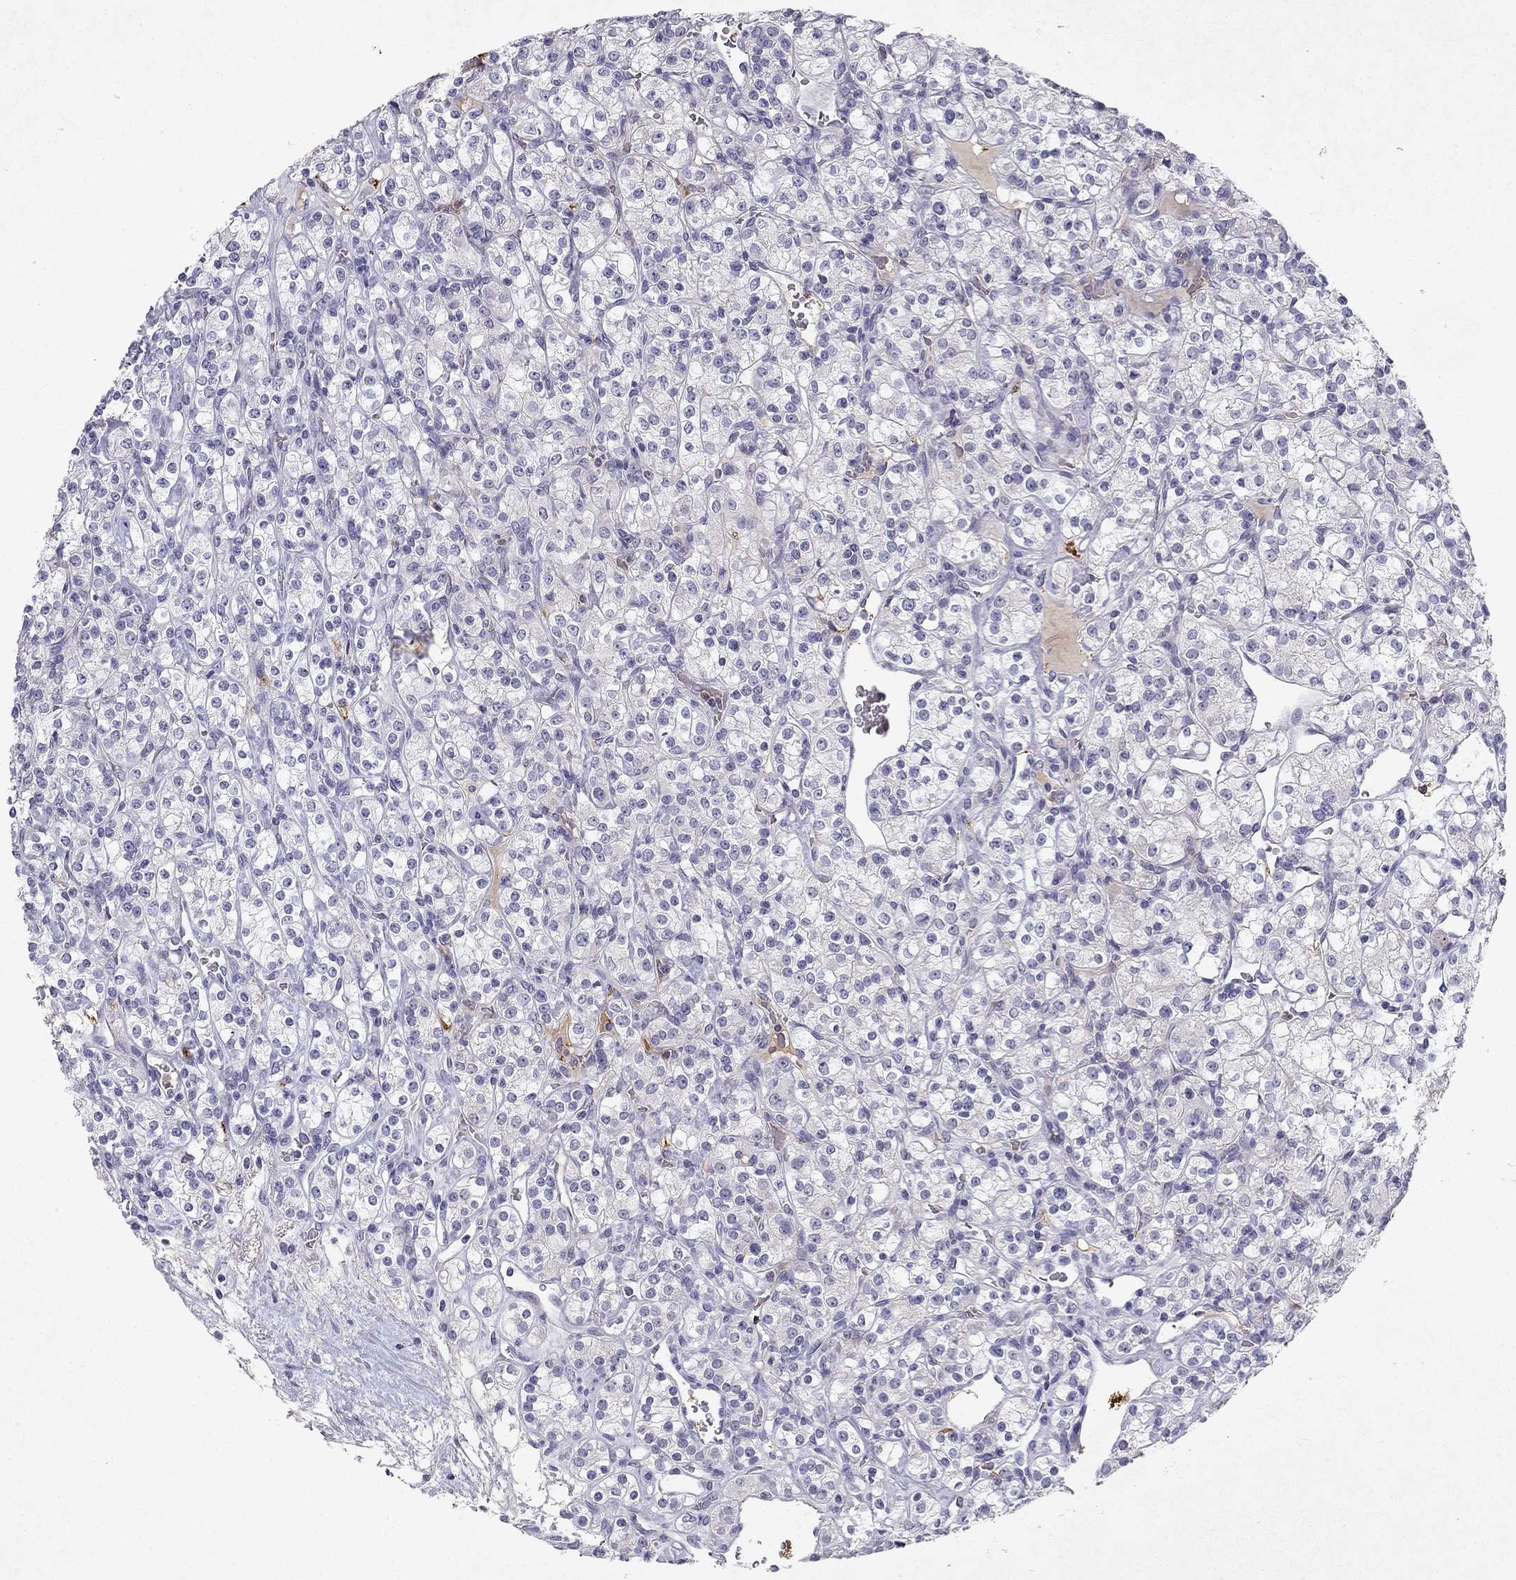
{"staining": {"intensity": "negative", "quantity": "none", "location": "none"}, "tissue": "renal cancer", "cell_type": "Tumor cells", "image_type": "cancer", "snomed": [{"axis": "morphology", "description": "Adenocarcinoma, NOS"}, {"axis": "topography", "description": "Kidney"}], "caption": "Immunohistochemistry (IHC) of renal adenocarcinoma shows no staining in tumor cells.", "gene": "SLC6A4", "patient": {"sex": "male", "age": 77}}